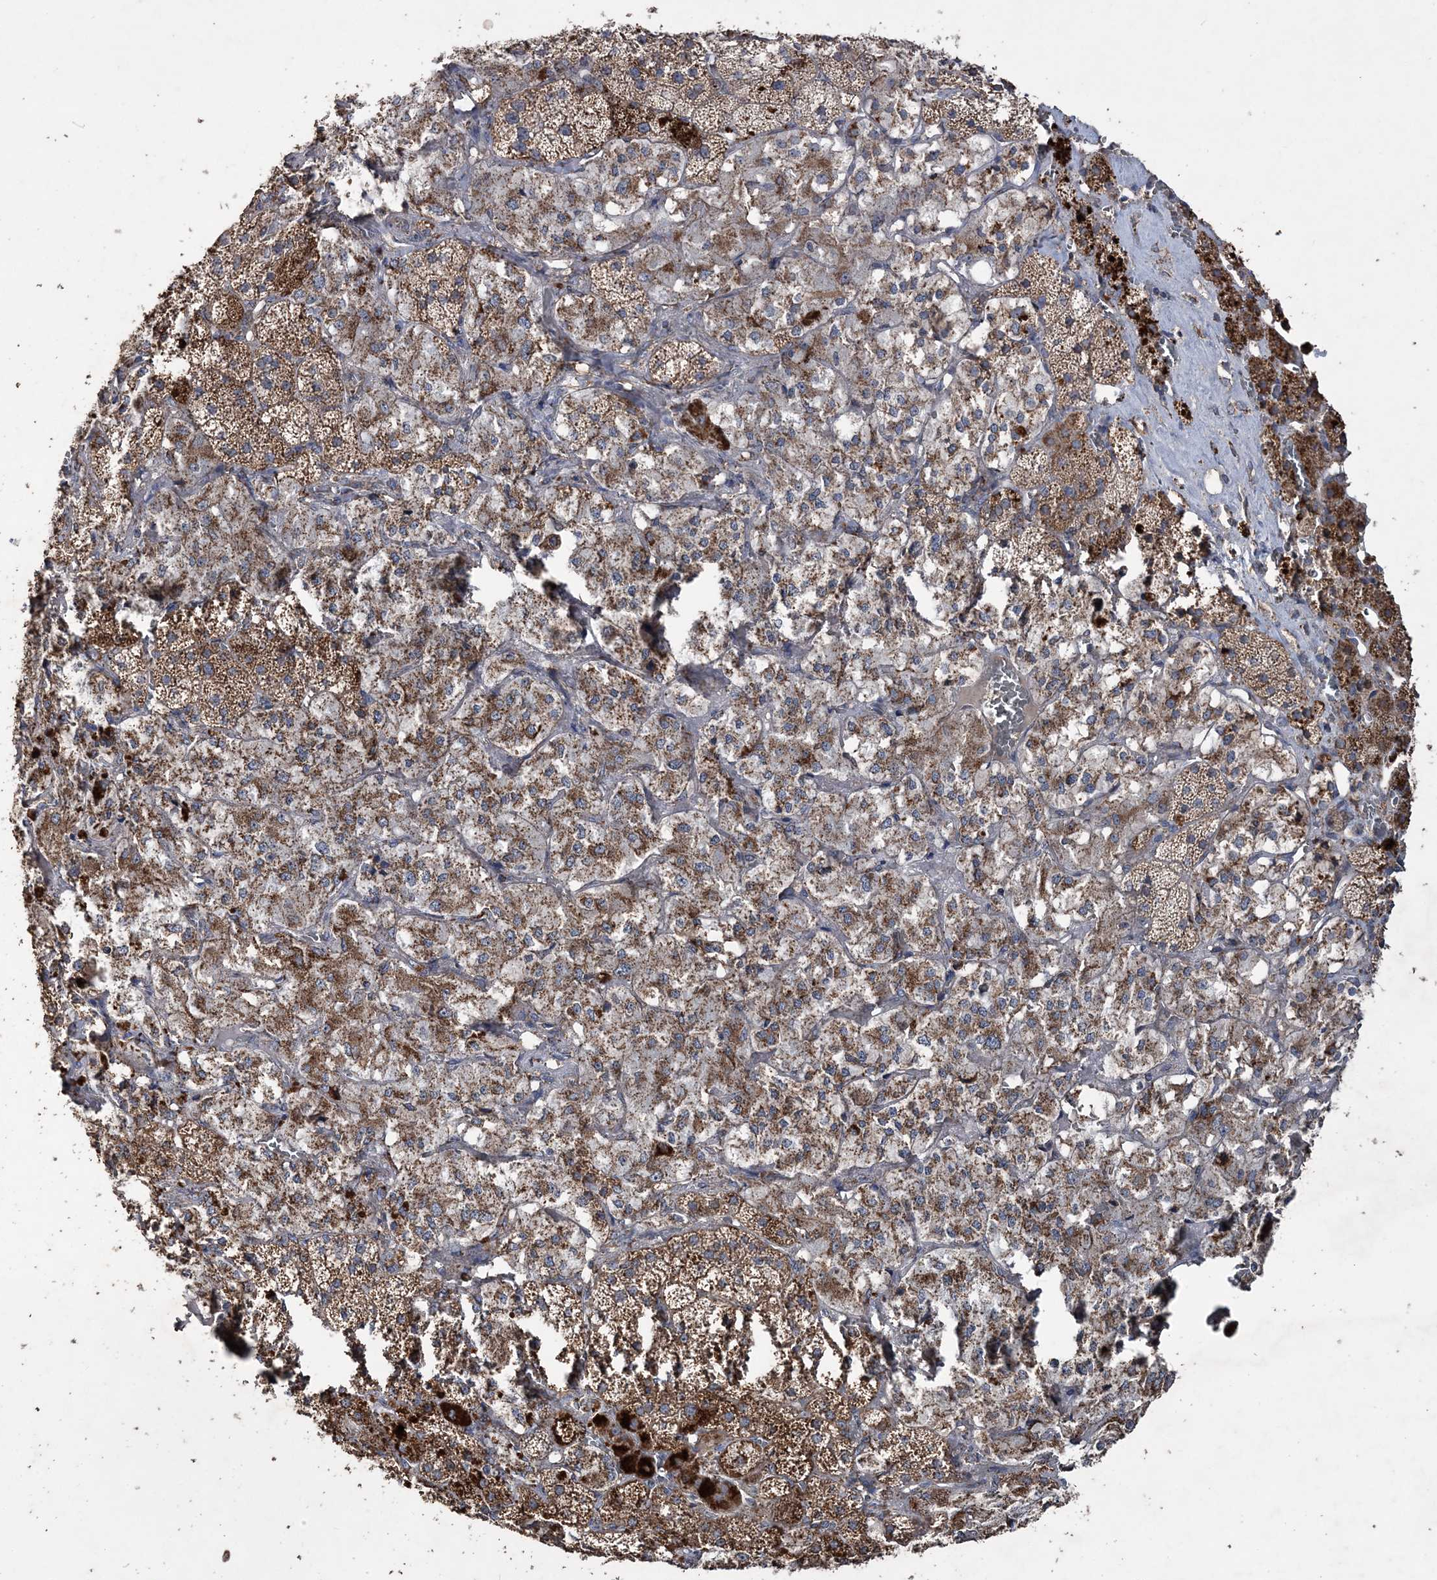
{"staining": {"intensity": "moderate", "quantity": ">75%", "location": "cytoplasmic/membranous"}, "tissue": "adrenal gland", "cell_type": "Glandular cells", "image_type": "normal", "snomed": [{"axis": "morphology", "description": "Normal tissue, NOS"}, {"axis": "topography", "description": "Adrenal gland"}], "caption": "Immunohistochemistry (DAB (3,3'-diaminobenzidine)) staining of normal adrenal gland exhibits moderate cytoplasmic/membranous protein positivity in about >75% of glandular cells.", "gene": "POC5", "patient": {"sex": "male", "age": 57}}